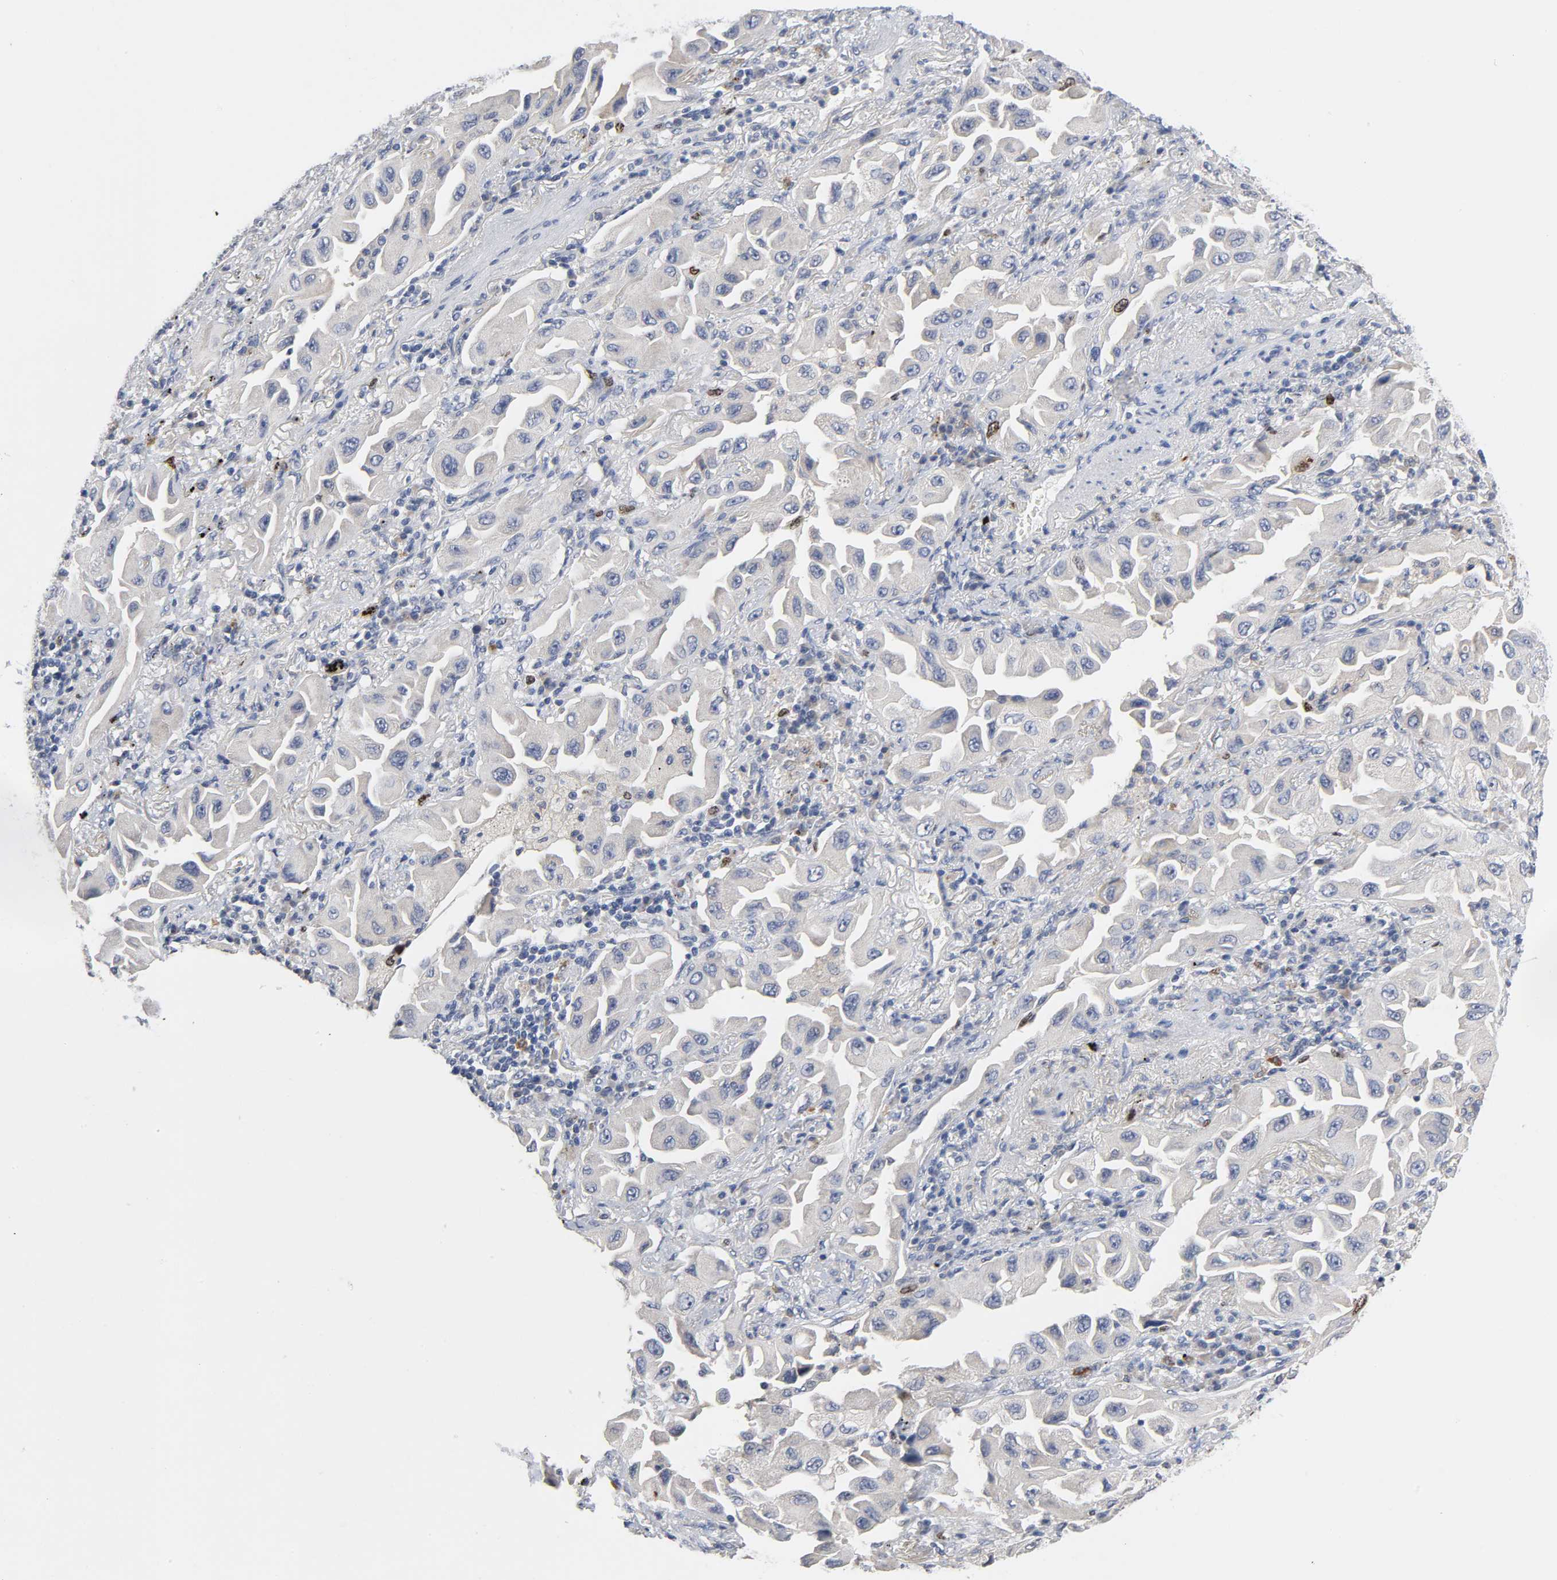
{"staining": {"intensity": "moderate", "quantity": "<25%", "location": "nuclear"}, "tissue": "lung cancer", "cell_type": "Tumor cells", "image_type": "cancer", "snomed": [{"axis": "morphology", "description": "Adenocarcinoma, NOS"}, {"axis": "topography", "description": "Lung"}], "caption": "Human lung adenocarcinoma stained with a brown dye shows moderate nuclear positive positivity in about <25% of tumor cells.", "gene": "BIRC5", "patient": {"sex": "female", "age": 65}}